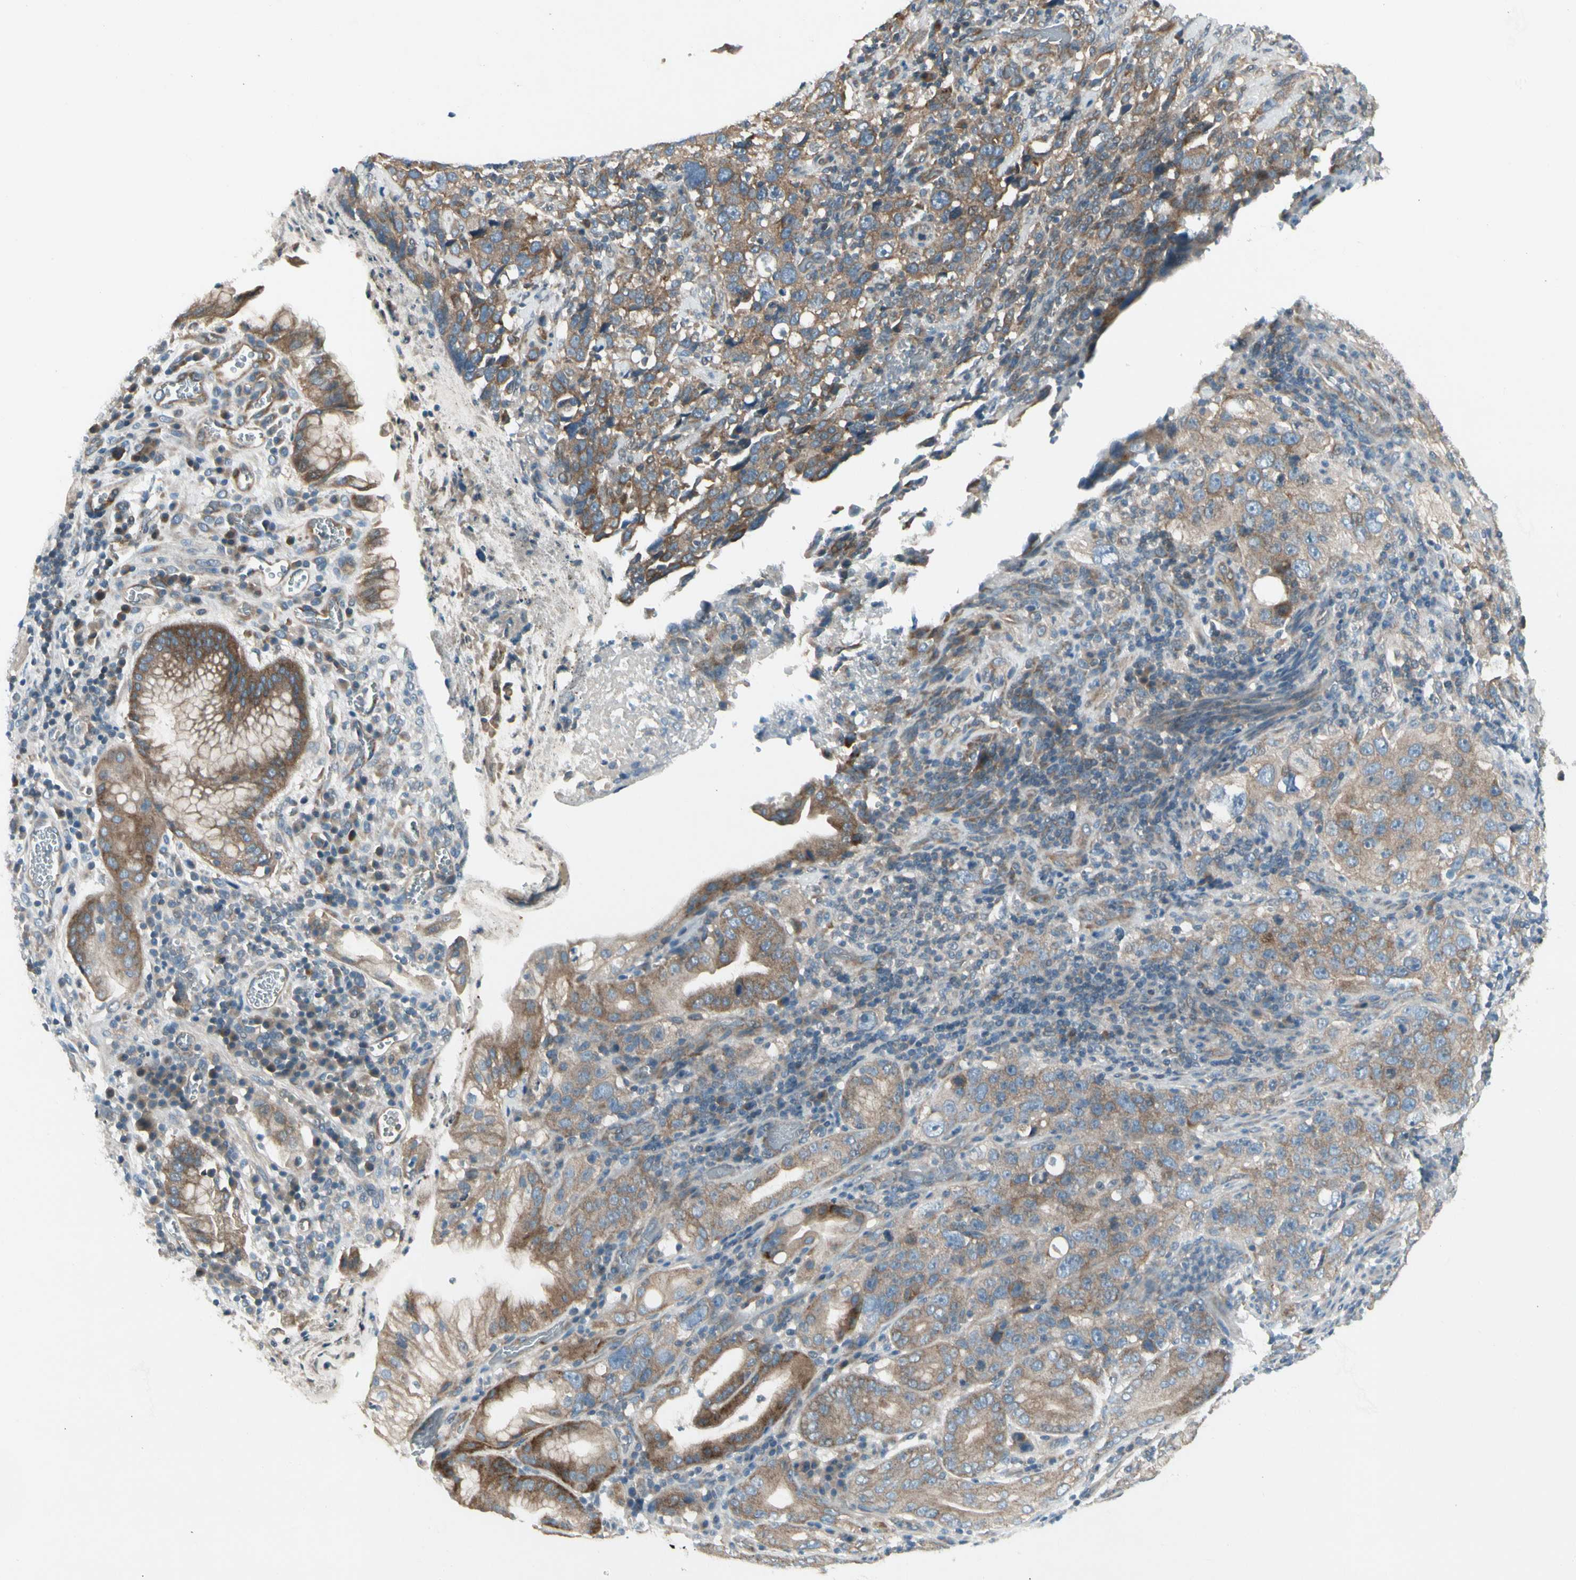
{"staining": {"intensity": "moderate", "quantity": ">75%", "location": "cytoplasmic/membranous"}, "tissue": "stomach cancer", "cell_type": "Tumor cells", "image_type": "cancer", "snomed": [{"axis": "morphology", "description": "Normal tissue, NOS"}, {"axis": "morphology", "description": "Adenocarcinoma, NOS"}, {"axis": "topography", "description": "Stomach"}], "caption": "Tumor cells show moderate cytoplasmic/membranous positivity in about >75% of cells in stomach cancer.", "gene": "PANK2", "patient": {"sex": "male", "age": 48}}